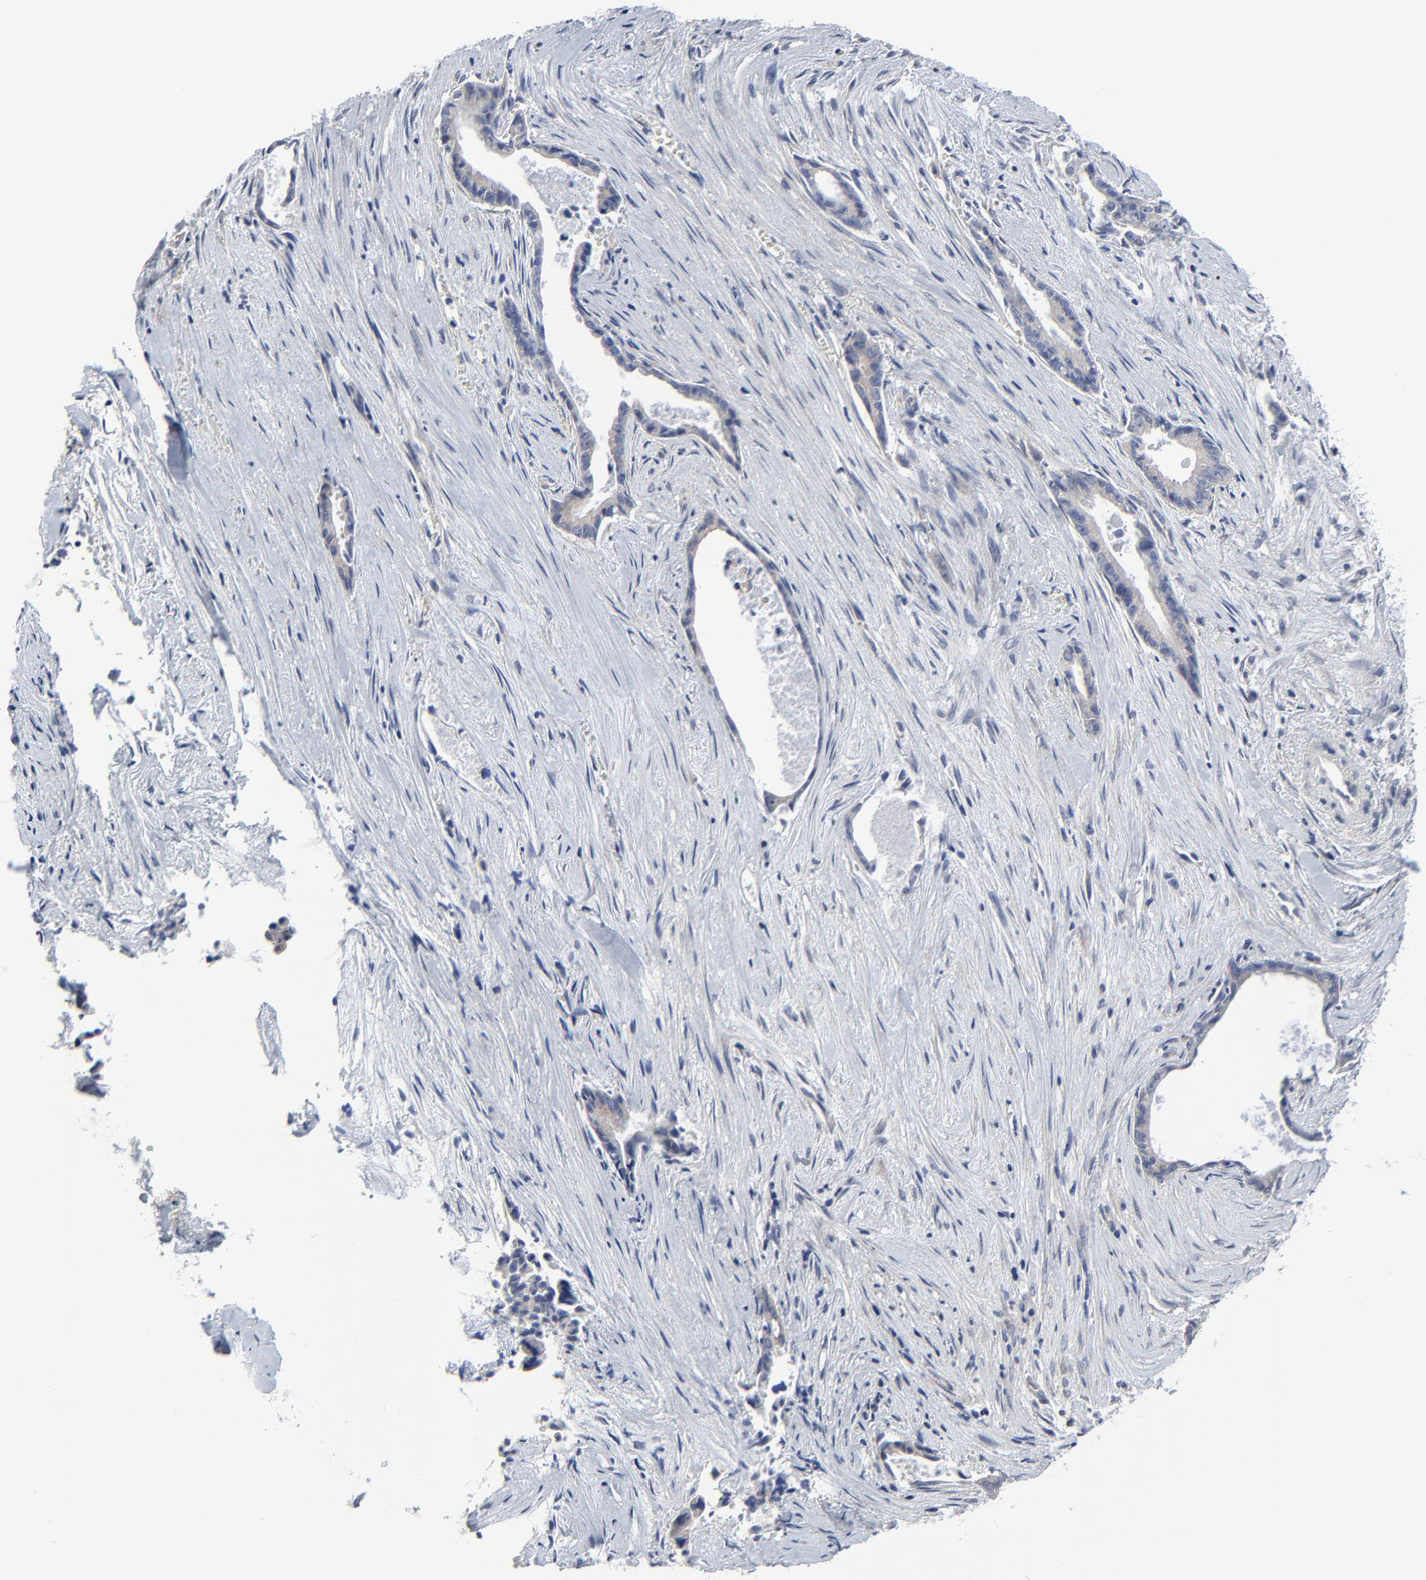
{"staining": {"intensity": "negative", "quantity": "none", "location": "none"}, "tissue": "liver cancer", "cell_type": "Tumor cells", "image_type": "cancer", "snomed": [{"axis": "morphology", "description": "Cholangiocarcinoma"}, {"axis": "topography", "description": "Liver"}], "caption": "This is an IHC image of liver cancer. There is no positivity in tumor cells.", "gene": "DHRSX", "patient": {"sex": "female", "age": 55}}